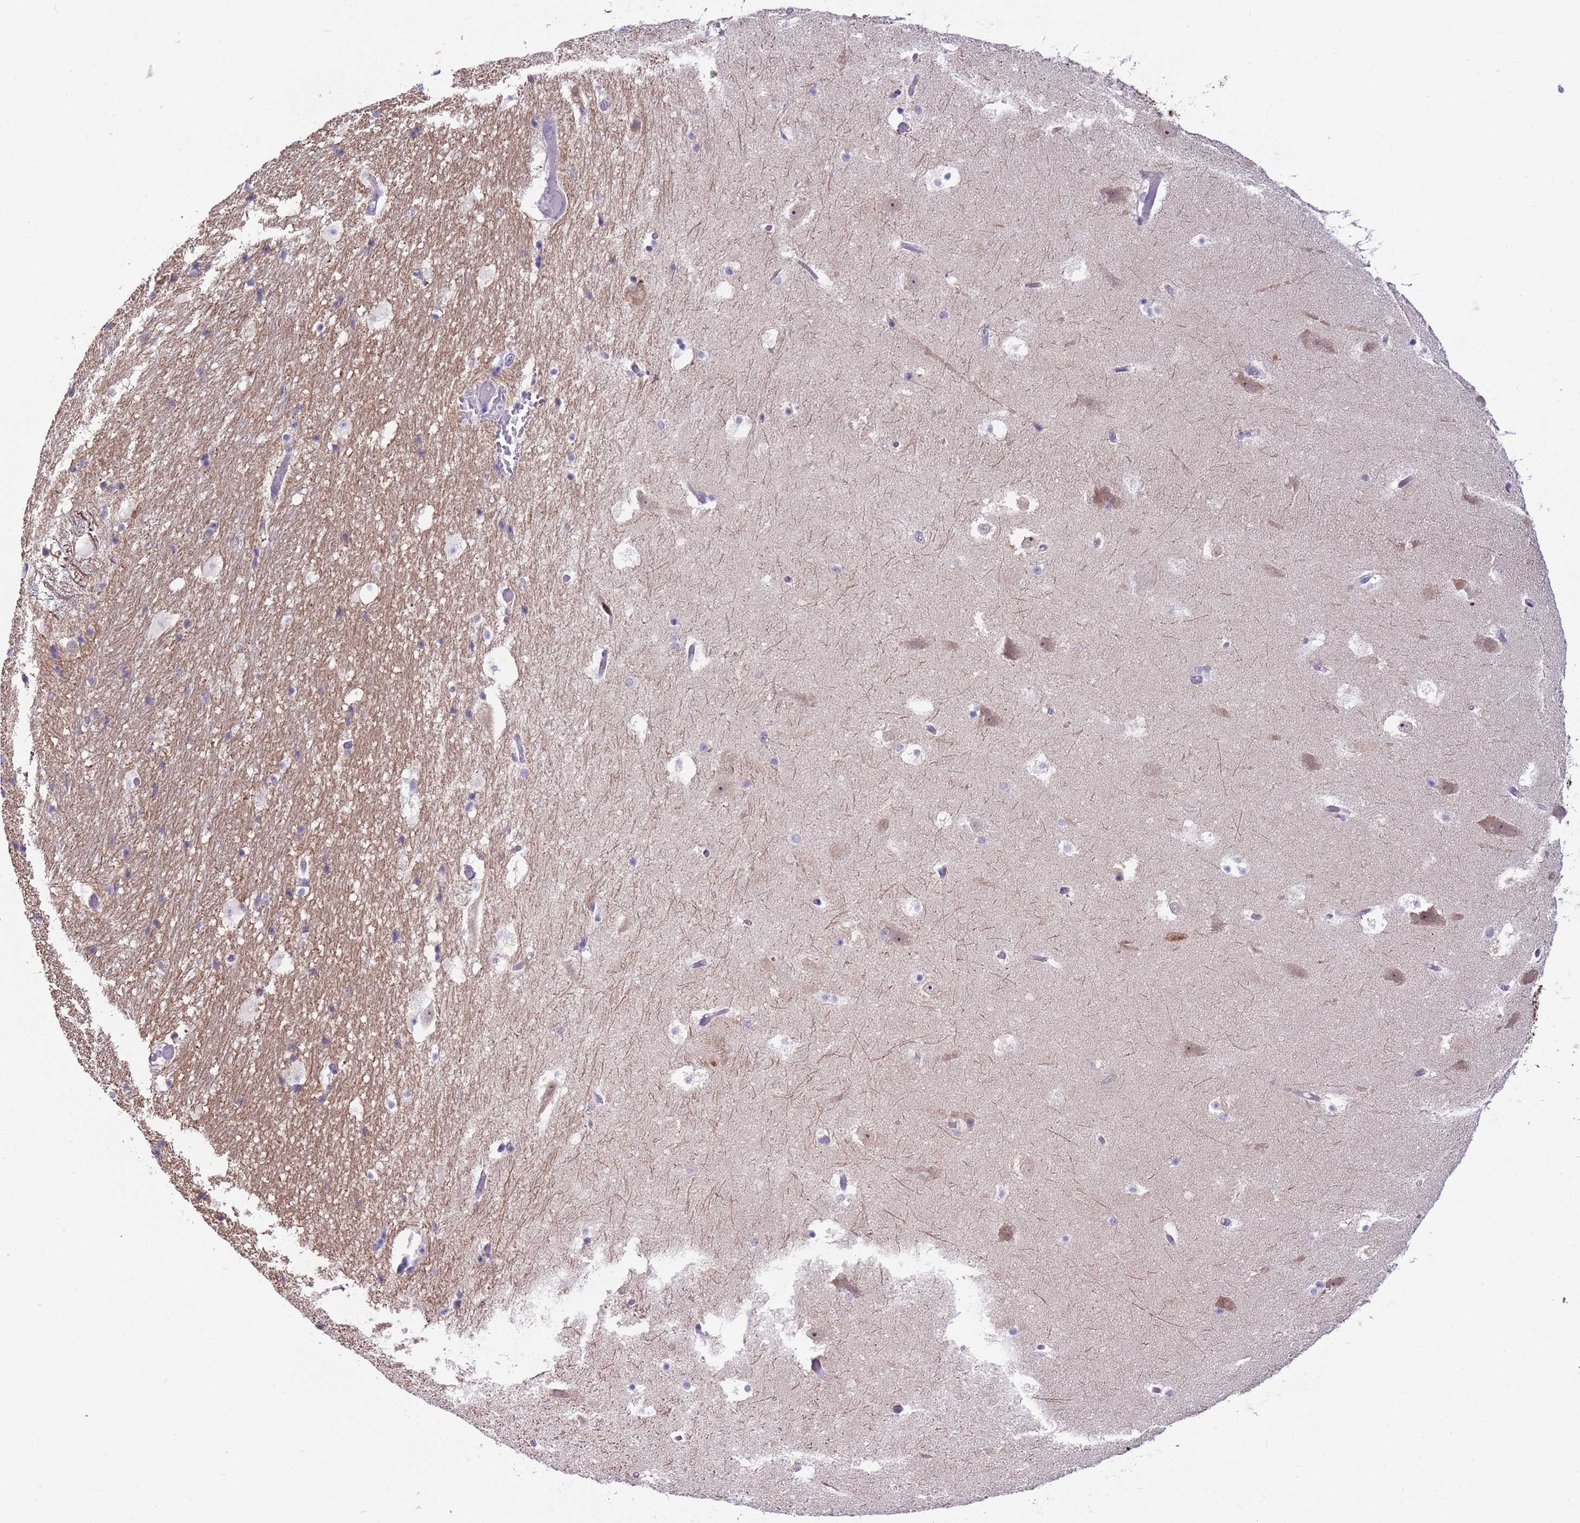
{"staining": {"intensity": "negative", "quantity": "none", "location": "none"}, "tissue": "hippocampus", "cell_type": "Glial cells", "image_type": "normal", "snomed": [{"axis": "morphology", "description": "Normal tissue, NOS"}, {"axis": "topography", "description": "Hippocampus"}], "caption": "DAB immunohistochemical staining of unremarkable human hippocampus demonstrates no significant staining in glial cells.", "gene": "FBRSL1", "patient": {"sex": "female", "age": 52}}